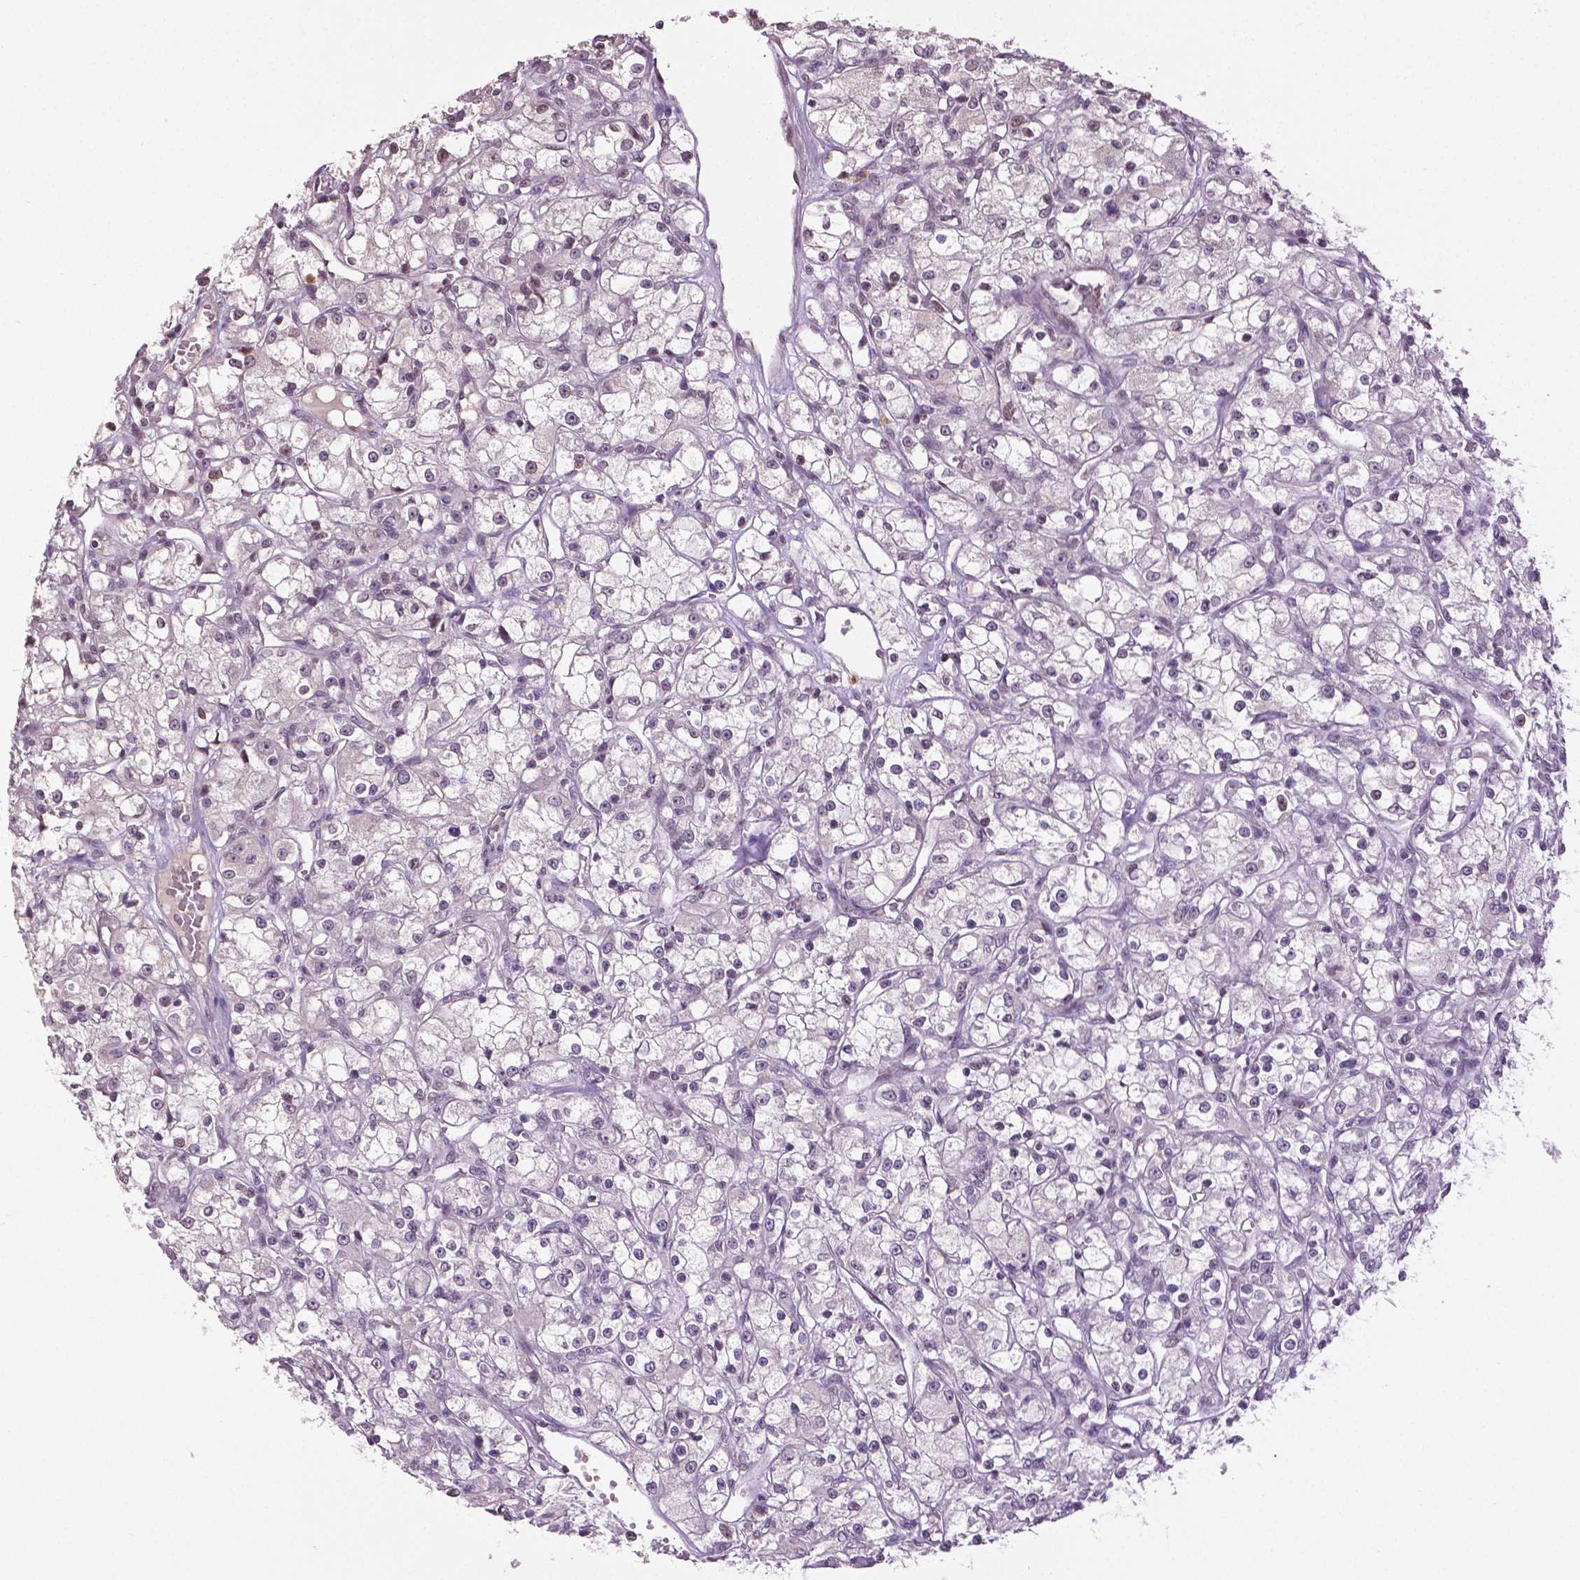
{"staining": {"intensity": "negative", "quantity": "none", "location": "none"}, "tissue": "renal cancer", "cell_type": "Tumor cells", "image_type": "cancer", "snomed": [{"axis": "morphology", "description": "Adenocarcinoma, NOS"}, {"axis": "topography", "description": "Kidney"}], "caption": "Immunohistochemistry (IHC) histopathology image of human renal cancer (adenocarcinoma) stained for a protein (brown), which displays no positivity in tumor cells.", "gene": "DLX5", "patient": {"sex": "female", "age": 59}}